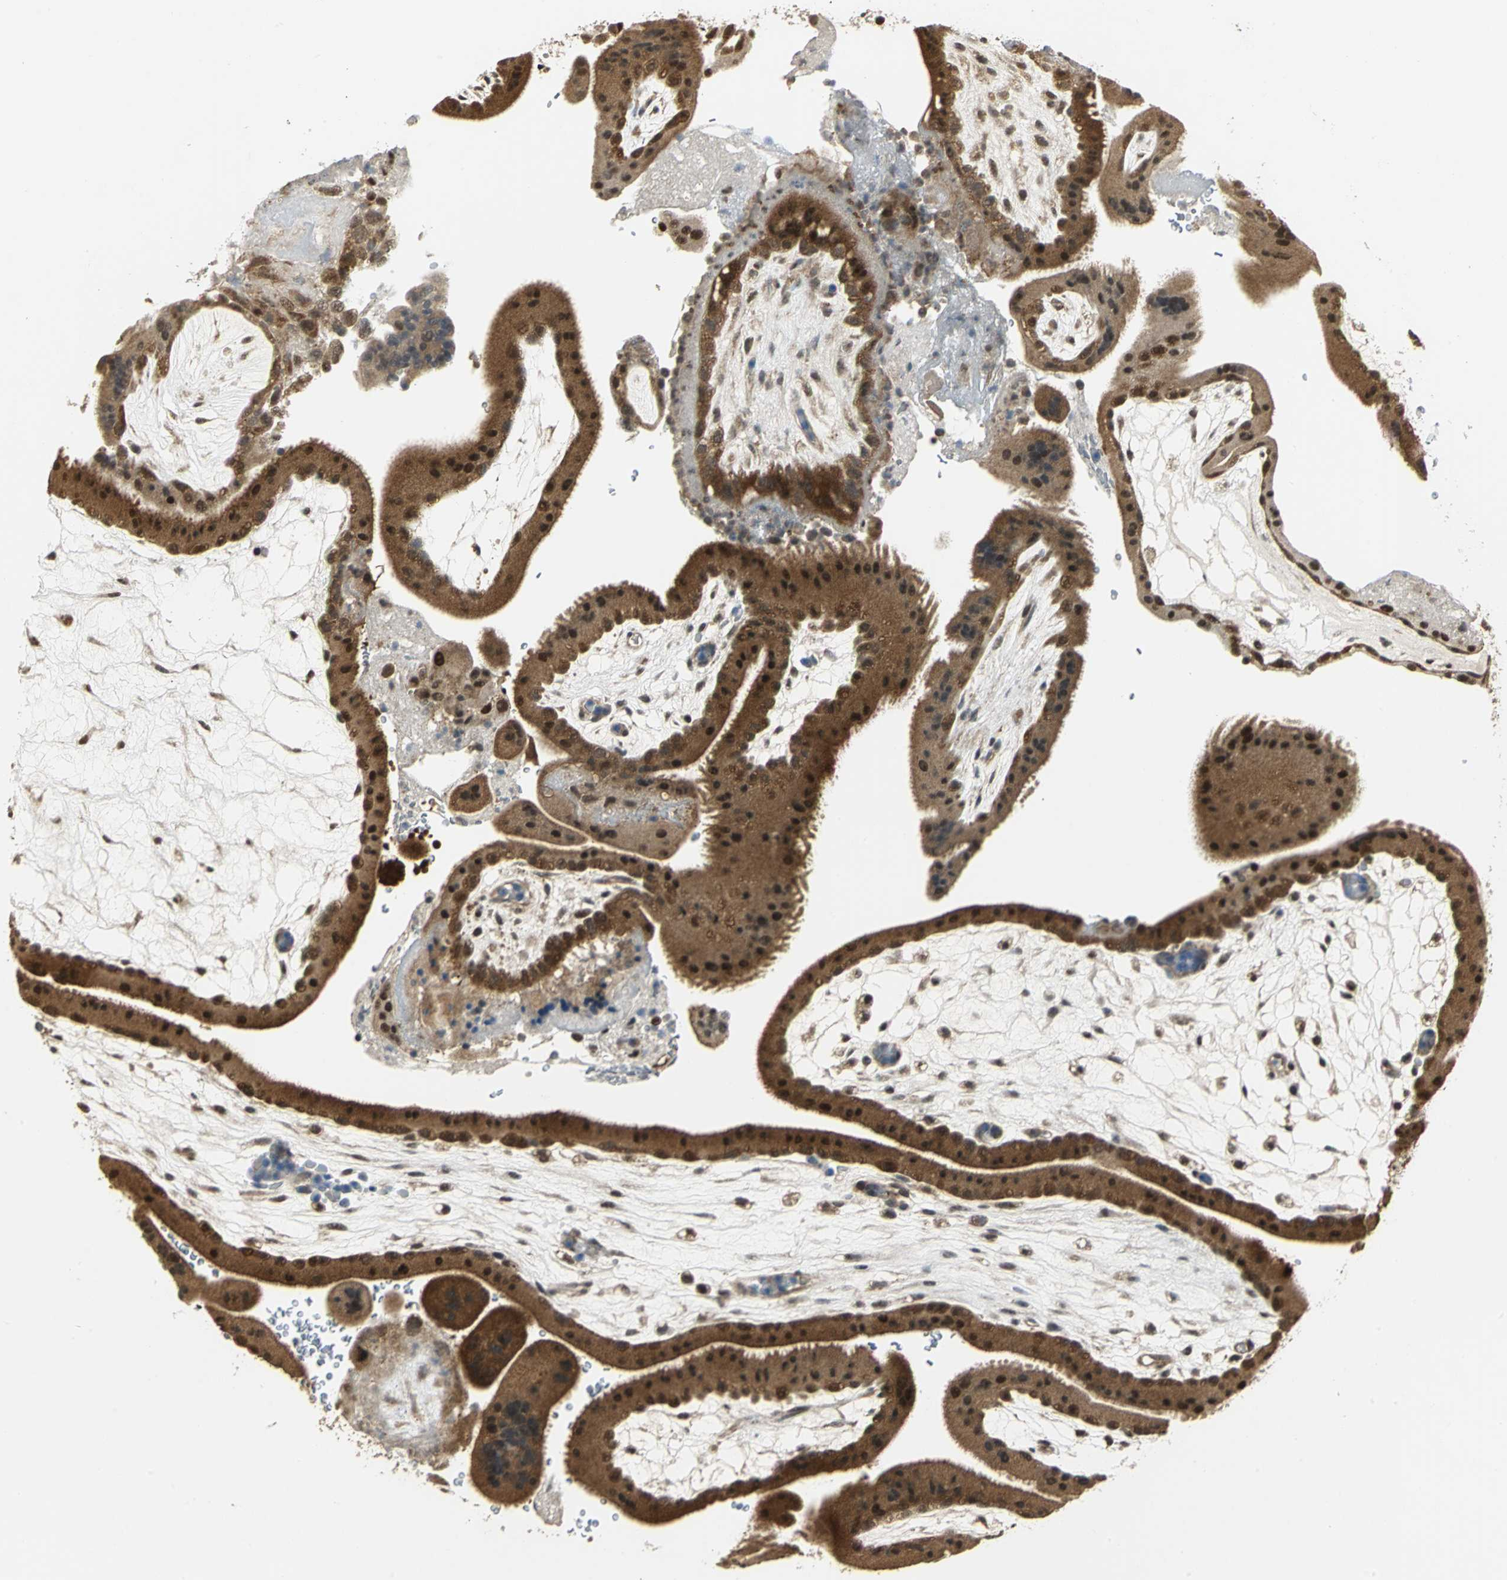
{"staining": {"intensity": "strong", "quantity": ">75%", "location": "cytoplasmic/membranous,nuclear"}, "tissue": "placenta", "cell_type": "Trophoblastic cells", "image_type": "normal", "snomed": [{"axis": "morphology", "description": "Normal tissue, NOS"}, {"axis": "topography", "description": "Placenta"}], "caption": "This image exhibits IHC staining of unremarkable placenta, with high strong cytoplasmic/membranous,nuclear staining in about >75% of trophoblastic cells.", "gene": "PSMC4", "patient": {"sex": "female", "age": 19}}